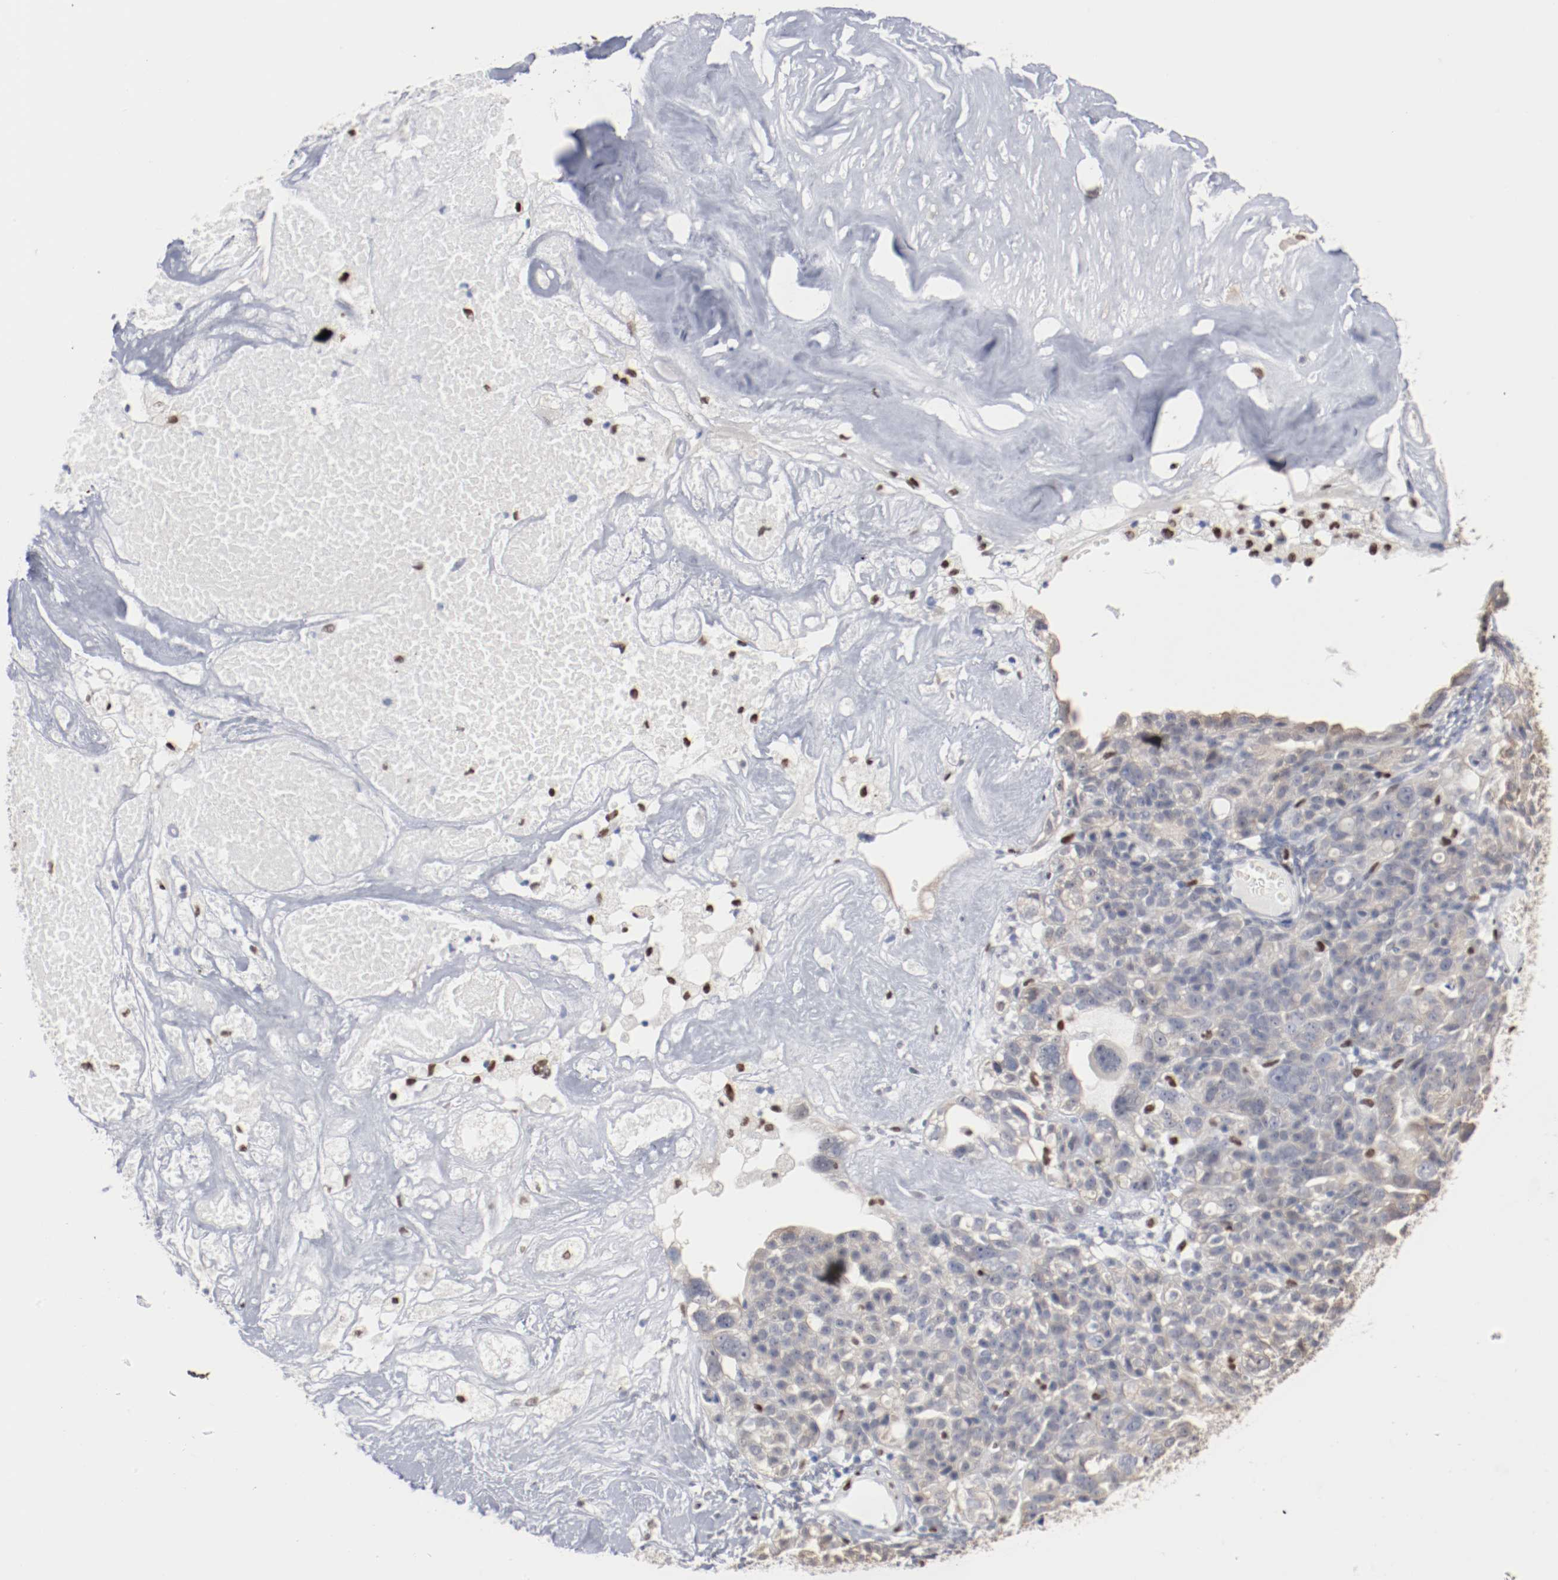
{"staining": {"intensity": "negative", "quantity": "none", "location": "none"}, "tissue": "ovarian cancer", "cell_type": "Tumor cells", "image_type": "cancer", "snomed": [{"axis": "morphology", "description": "Cystadenocarcinoma, serous, NOS"}, {"axis": "topography", "description": "Ovary"}], "caption": "An image of serous cystadenocarcinoma (ovarian) stained for a protein demonstrates no brown staining in tumor cells.", "gene": "ZEB2", "patient": {"sex": "female", "age": 66}}